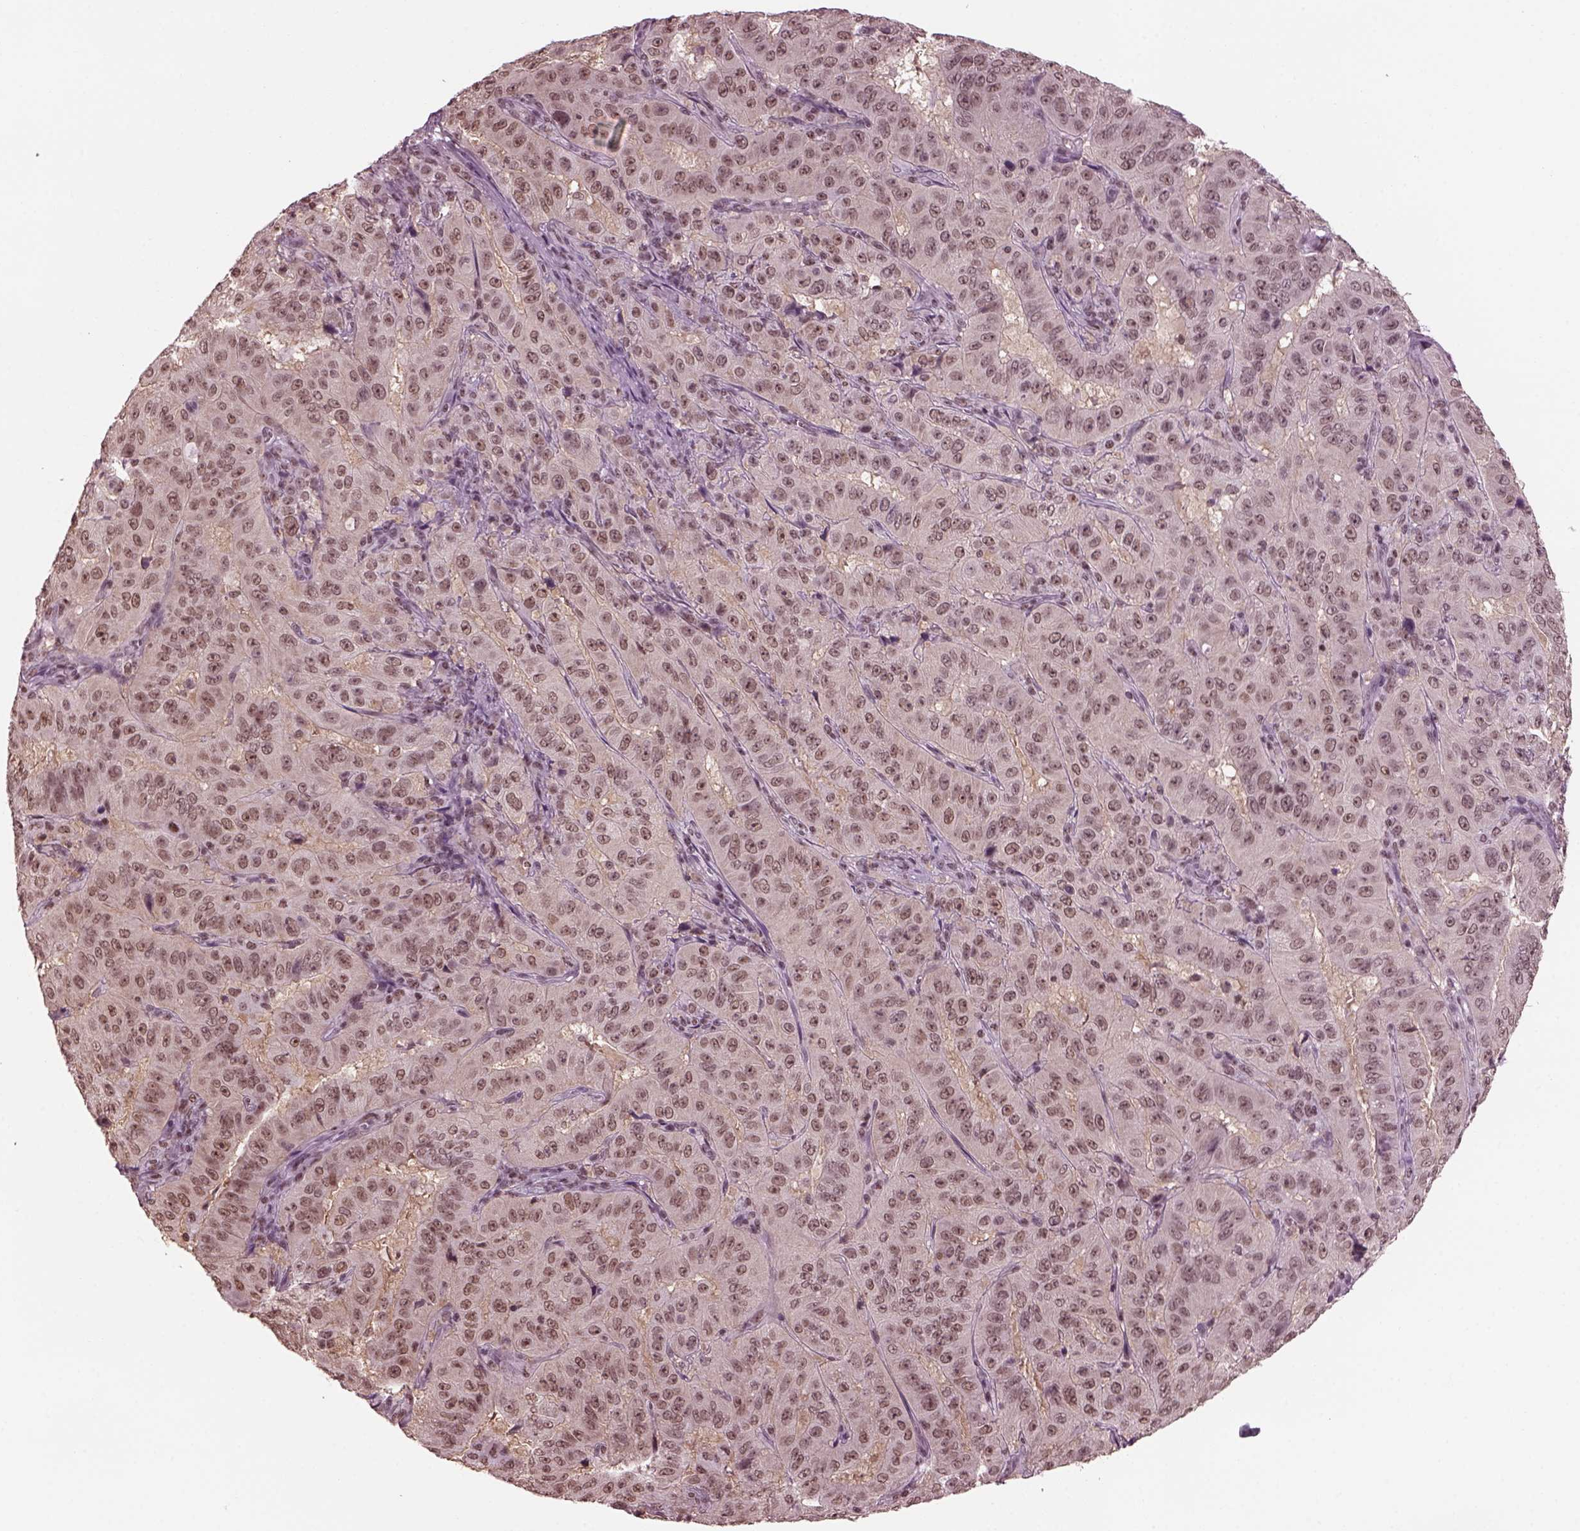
{"staining": {"intensity": "weak", "quantity": ">75%", "location": "nuclear"}, "tissue": "pancreatic cancer", "cell_type": "Tumor cells", "image_type": "cancer", "snomed": [{"axis": "morphology", "description": "Adenocarcinoma, NOS"}, {"axis": "topography", "description": "Pancreas"}], "caption": "This micrograph shows IHC staining of pancreatic cancer (adenocarcinoma), with low weak nuclear expression in about >75% of tumor cells.", "gene": "RUVBL2", "patient": {"sex": "male", "age": 63}}